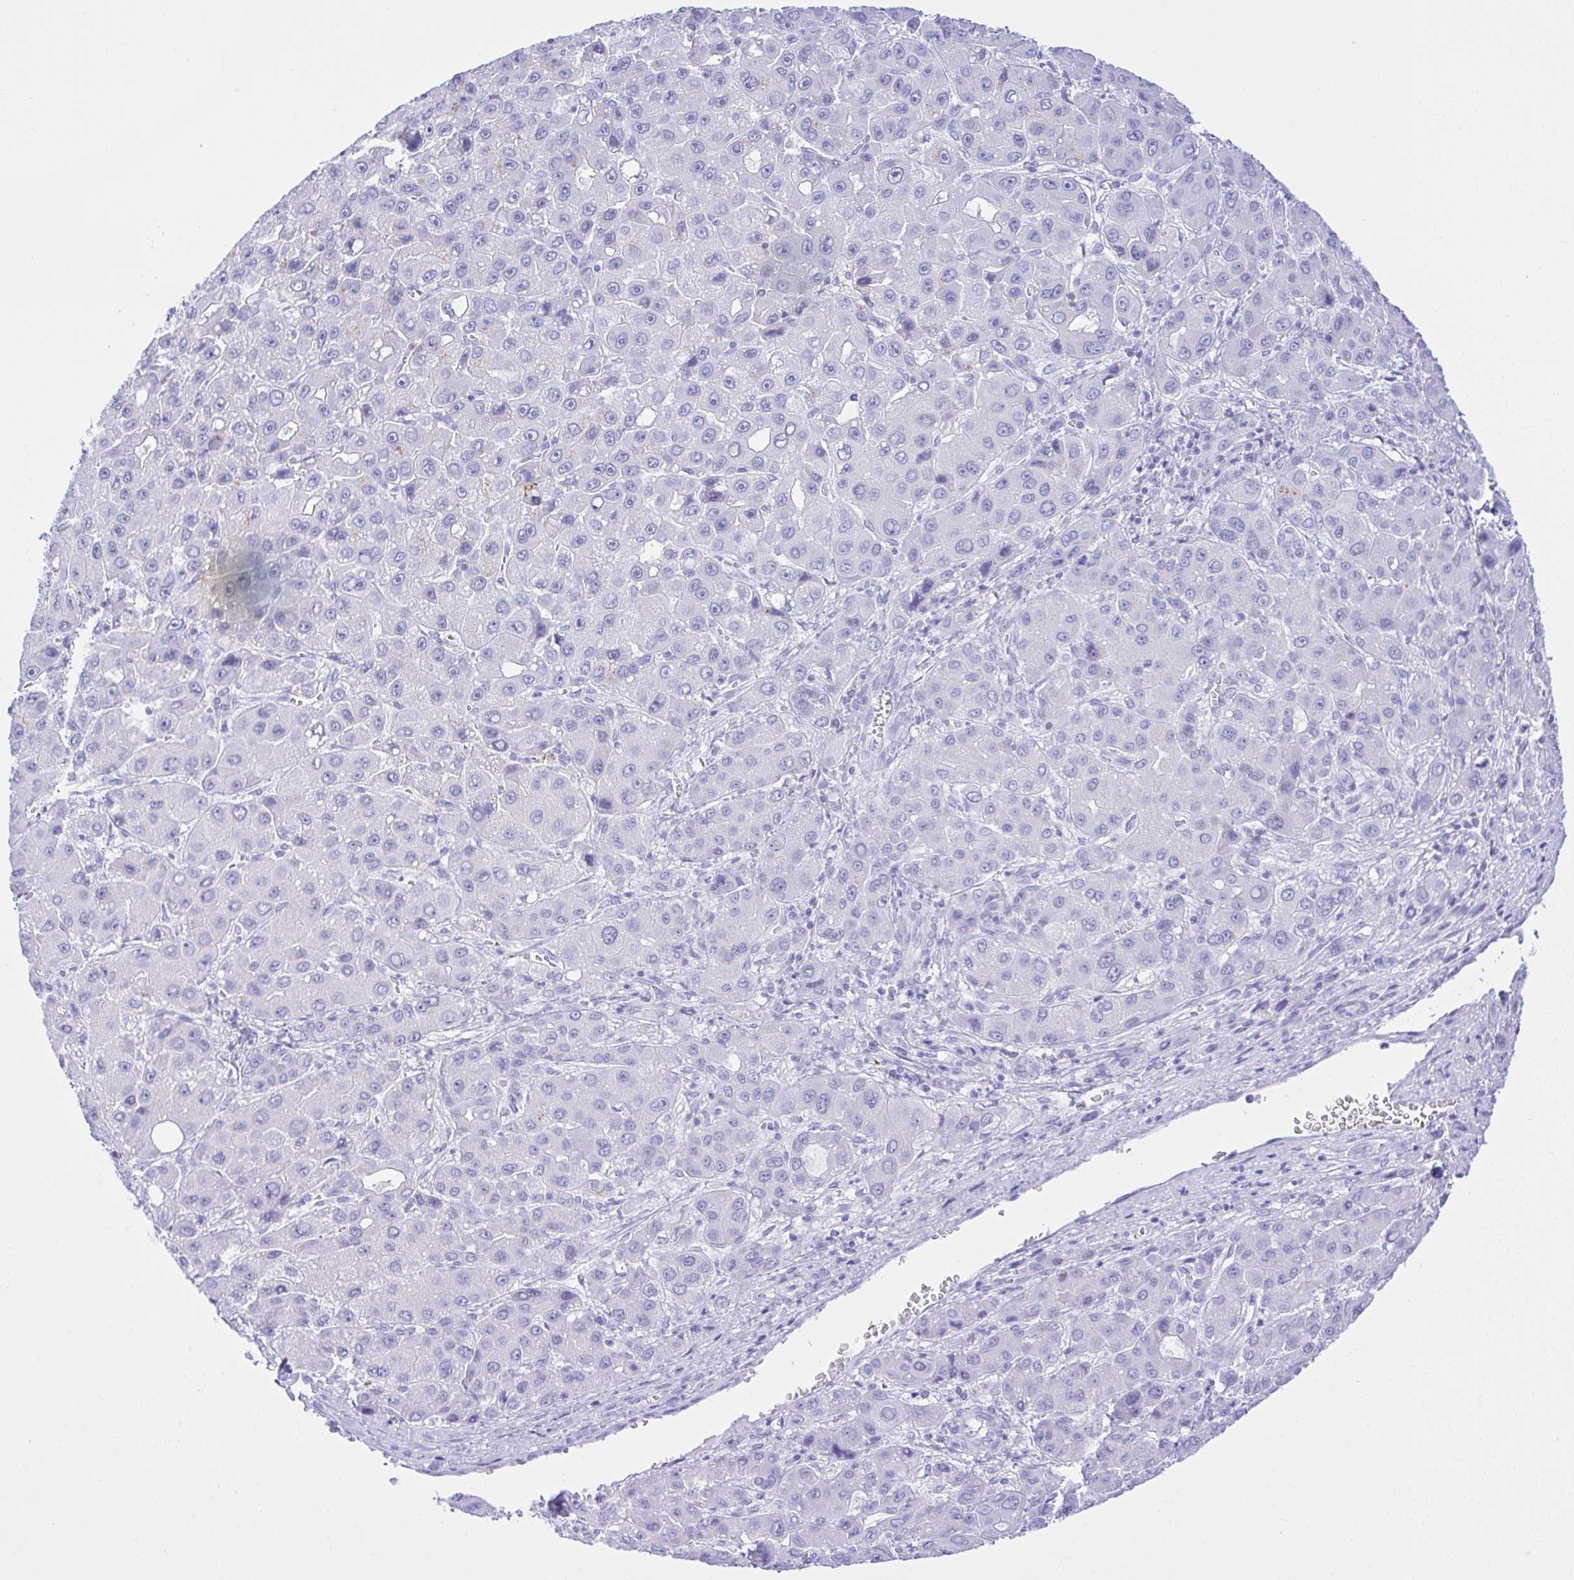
{"staining": {"intensity": "negative", "quantity": "none", "location": "none"}, "tissue": "liver cancer", "cell_type": "Tumor cells", "image_type": "cancer", "snomed": [{"axis": "morphology", "description": "Carcinoma, Hepatocellular, NOS"}, {"axis": "topography", "description": "Liver"}], "caption": "IHC image of liver hepatocellular carcinoma stained for a protein (brown), which shows no expression in tumor cells. Nuclei are stained in blue.", "gene": "SELENOV", "patient": {"sex": "male", "age": 55}}